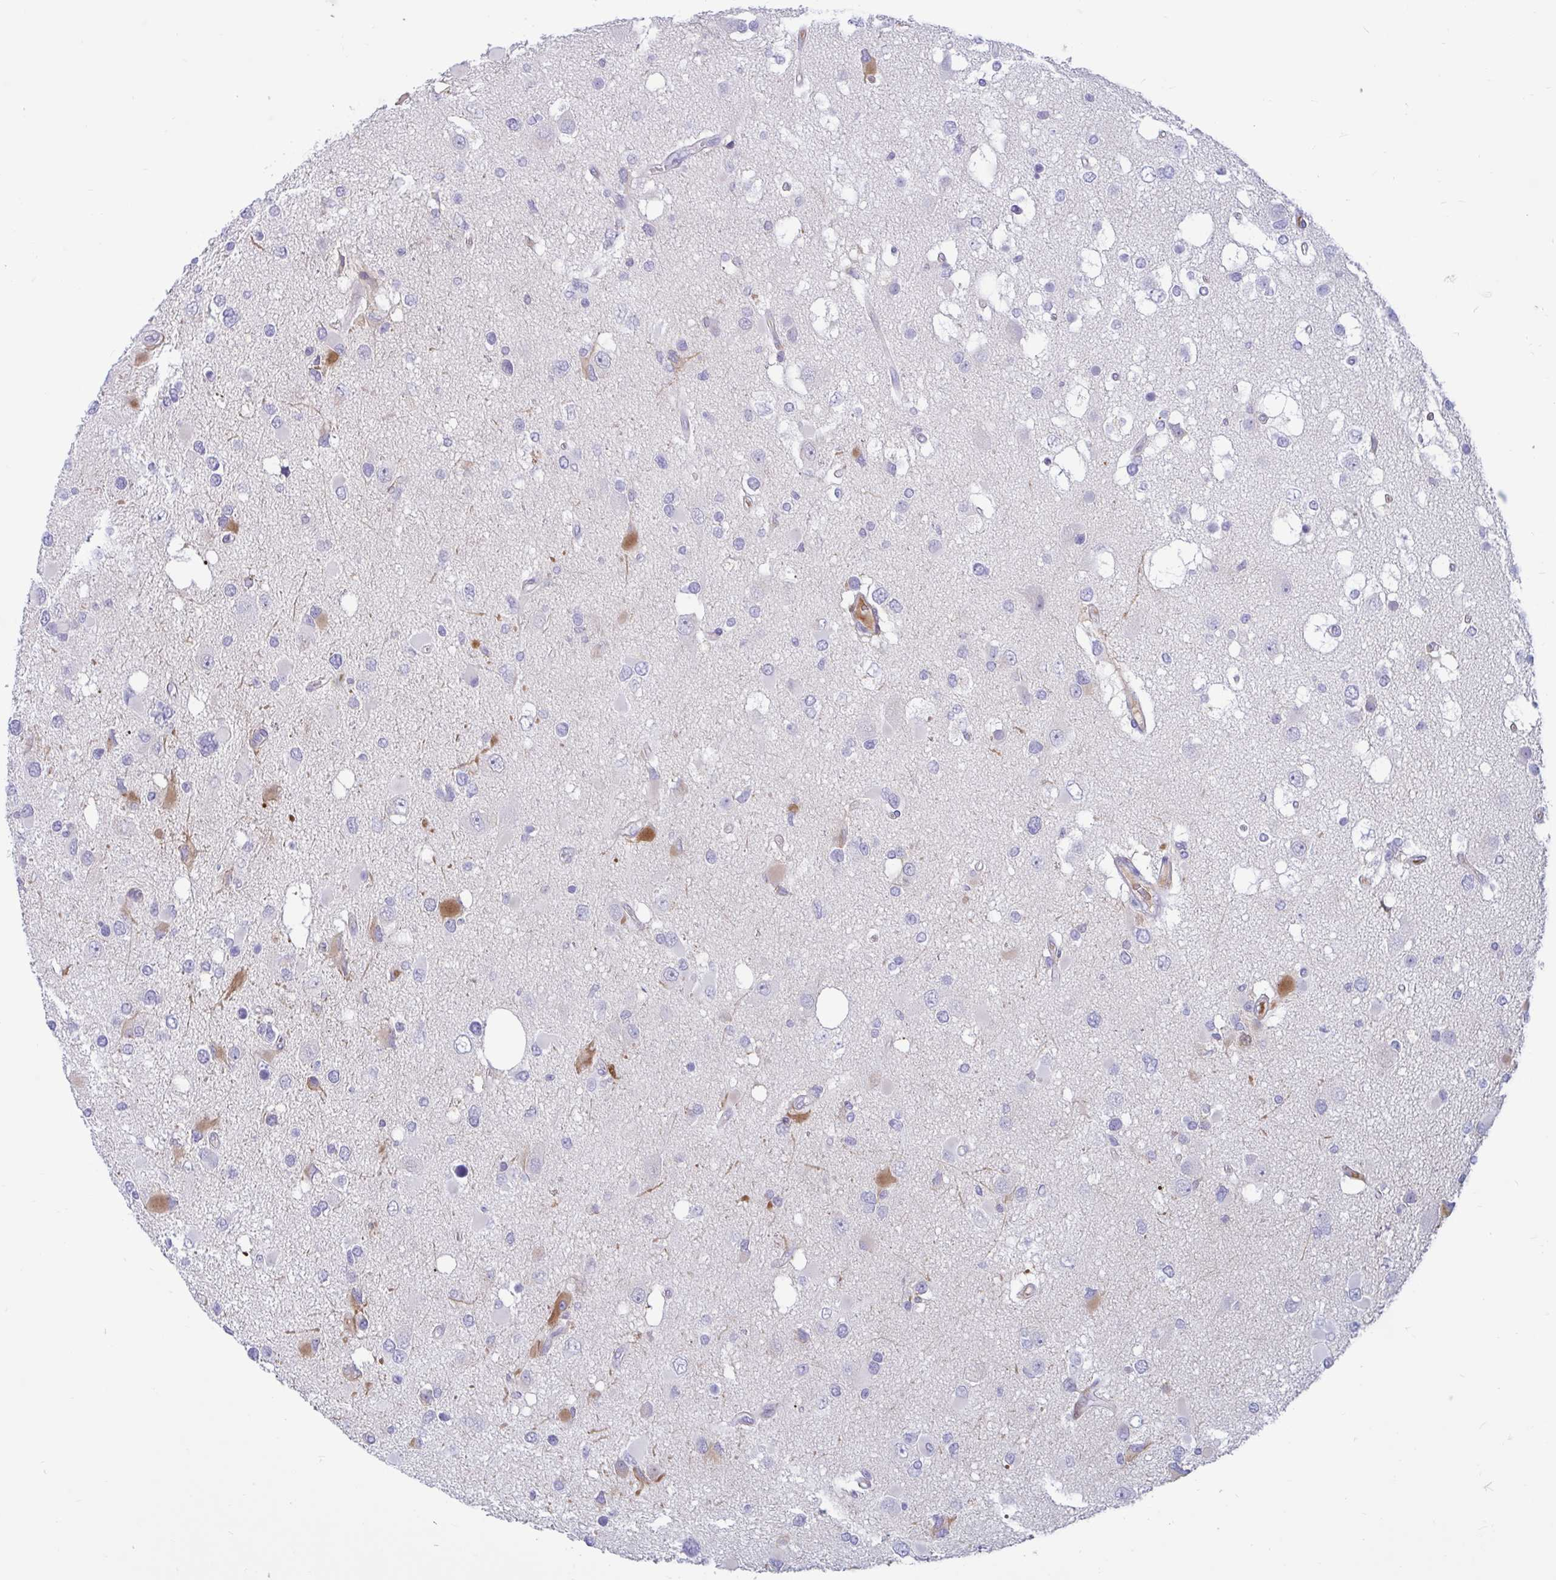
{"staining": {"intensity": "negative", "quantity": "none", "location": "none"}, "tissue": "glioma", "cell_type": "Tumor cells", "image_type": "cancer", "snomed": [{"axis": "morphology", "description": "Glioma, malignant, High grade"}, {"axis": "topography", "description": "Brain"}], "caption": "Immunohistochemical staining of glioma demonstrates no significant expression in tumor cells.", "gene": "FAM219B", "patient": {"sex": "male", "age": 53}}